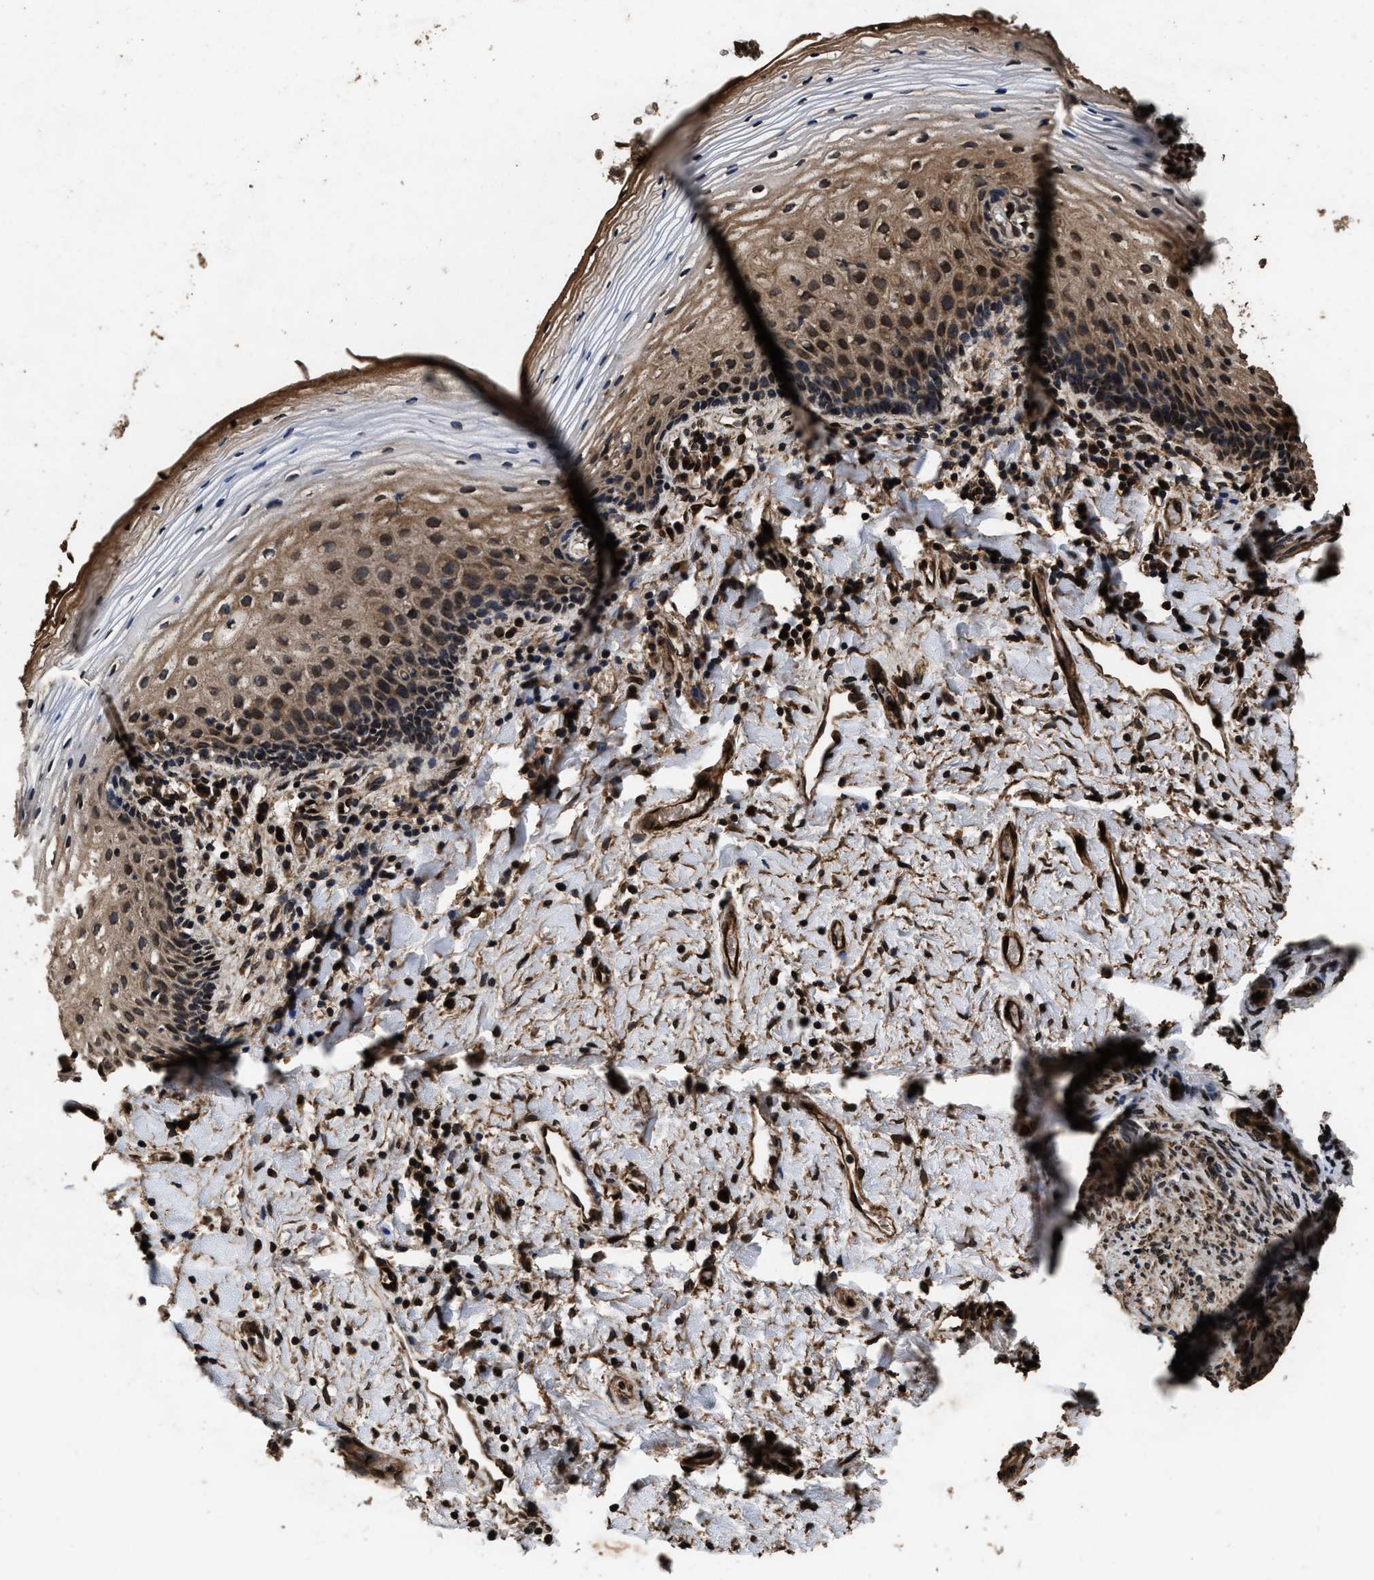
{"staining": {"intensity": "strong", "quantity": "25%-75%", "location": "cytoplasmic/membranous,nuclear"}, "tissue": "vagina", "cell_type": "Squamous epithelial cells", "image_type": "normal", "snomed": [{"axis": "morphology", "description": "Normal tissue, NOS"}, {"axis": "topography", "description": "Vagina"}], "caption": "IHC of unremarkable vagina exhibits high levels of strong cytoplasmic/membranous,nuclear positivity in approximately 25%-75% of squamous epithelial cells.", "gene": "ACCS", "patient": {"sex": "female", "age": 60}}